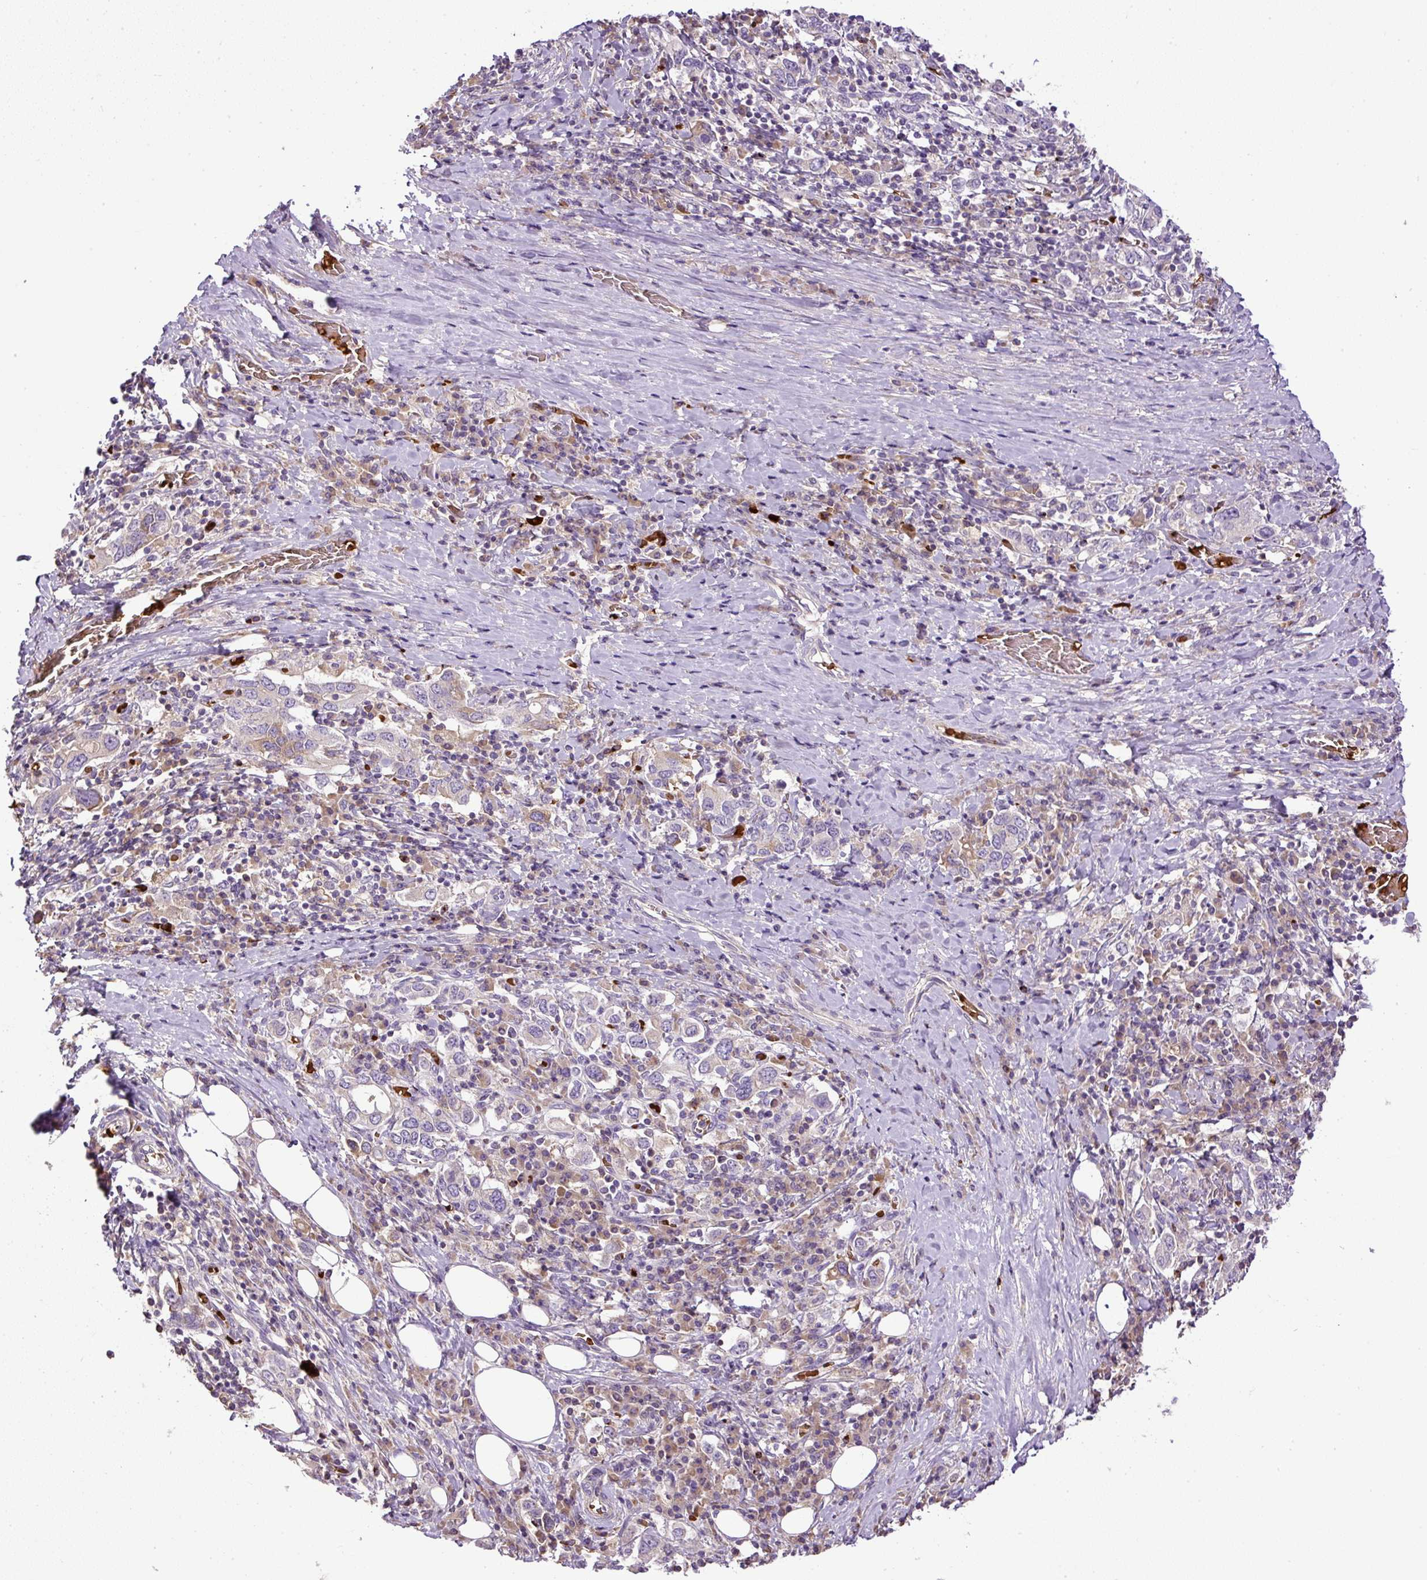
{"staining": {"intensity": "negative", "quantity": "none", "location": "none"}, "tissue": "stomach cancer", "cell_type": "Tumor cells", "image_type": "cancer", "snomed": [{"axis": "morphology", "description": "Adenocarcinoma, NOS"}, {"axis": "topography", "description": "Stomach, upper"}, {"axis": "topography", "description": "Stomach"}], "caption": "Immunohistochemistry (IHC) image of neoplastic tissue: human adenocarcinoma (stomach) stained with DAB displays no significant protein positivity in tumor cells. (DAB (3,3'-diaminobenzidine) immunohistochemistry visualized using brightfield microscopy, high magnification).", "gene": "CXCL13", "patient": {"sex": "male", "age": 62}}